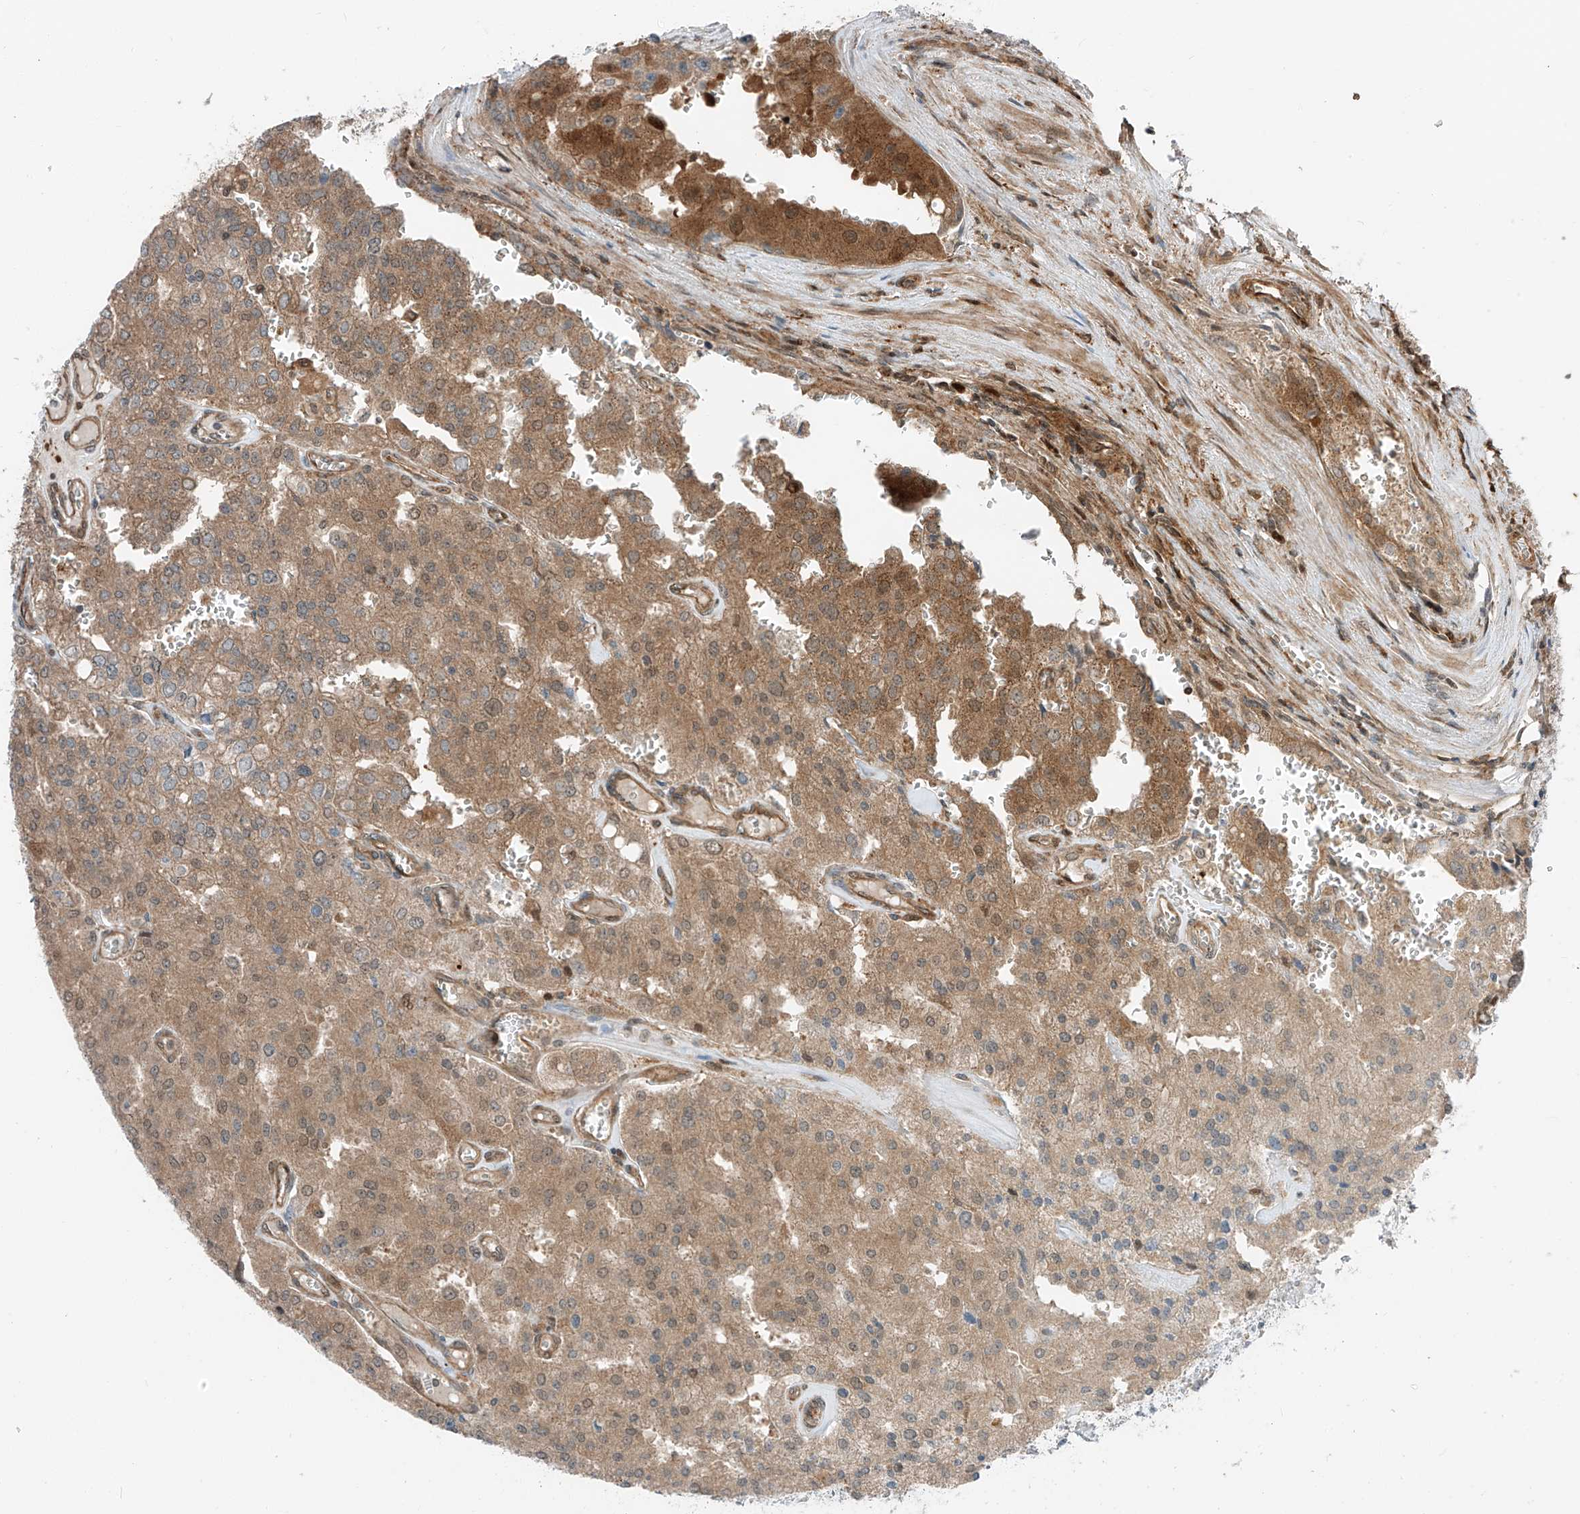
{"staining": {"intensity": "moderate", "quantity": ">75%", "location": "cytoplasmic/membranous"}, "tissue": "prostate cancer", "cell_type": "Tumor cells", "image_type": "cancer", "snomed": [{"axis": "morphology", "description": "Adenocarcinoma, High grade"}, {"axis": "topography", "description": "Prostate"}], "caption": "Immunohistochemical staining of prostate cancer exhibits medium levels of moderate cytoplasmic/membranous protein expression in about >75% of tumor cells.", "gene": "USP48", "patient": {"sex": "male", "age": 68}}